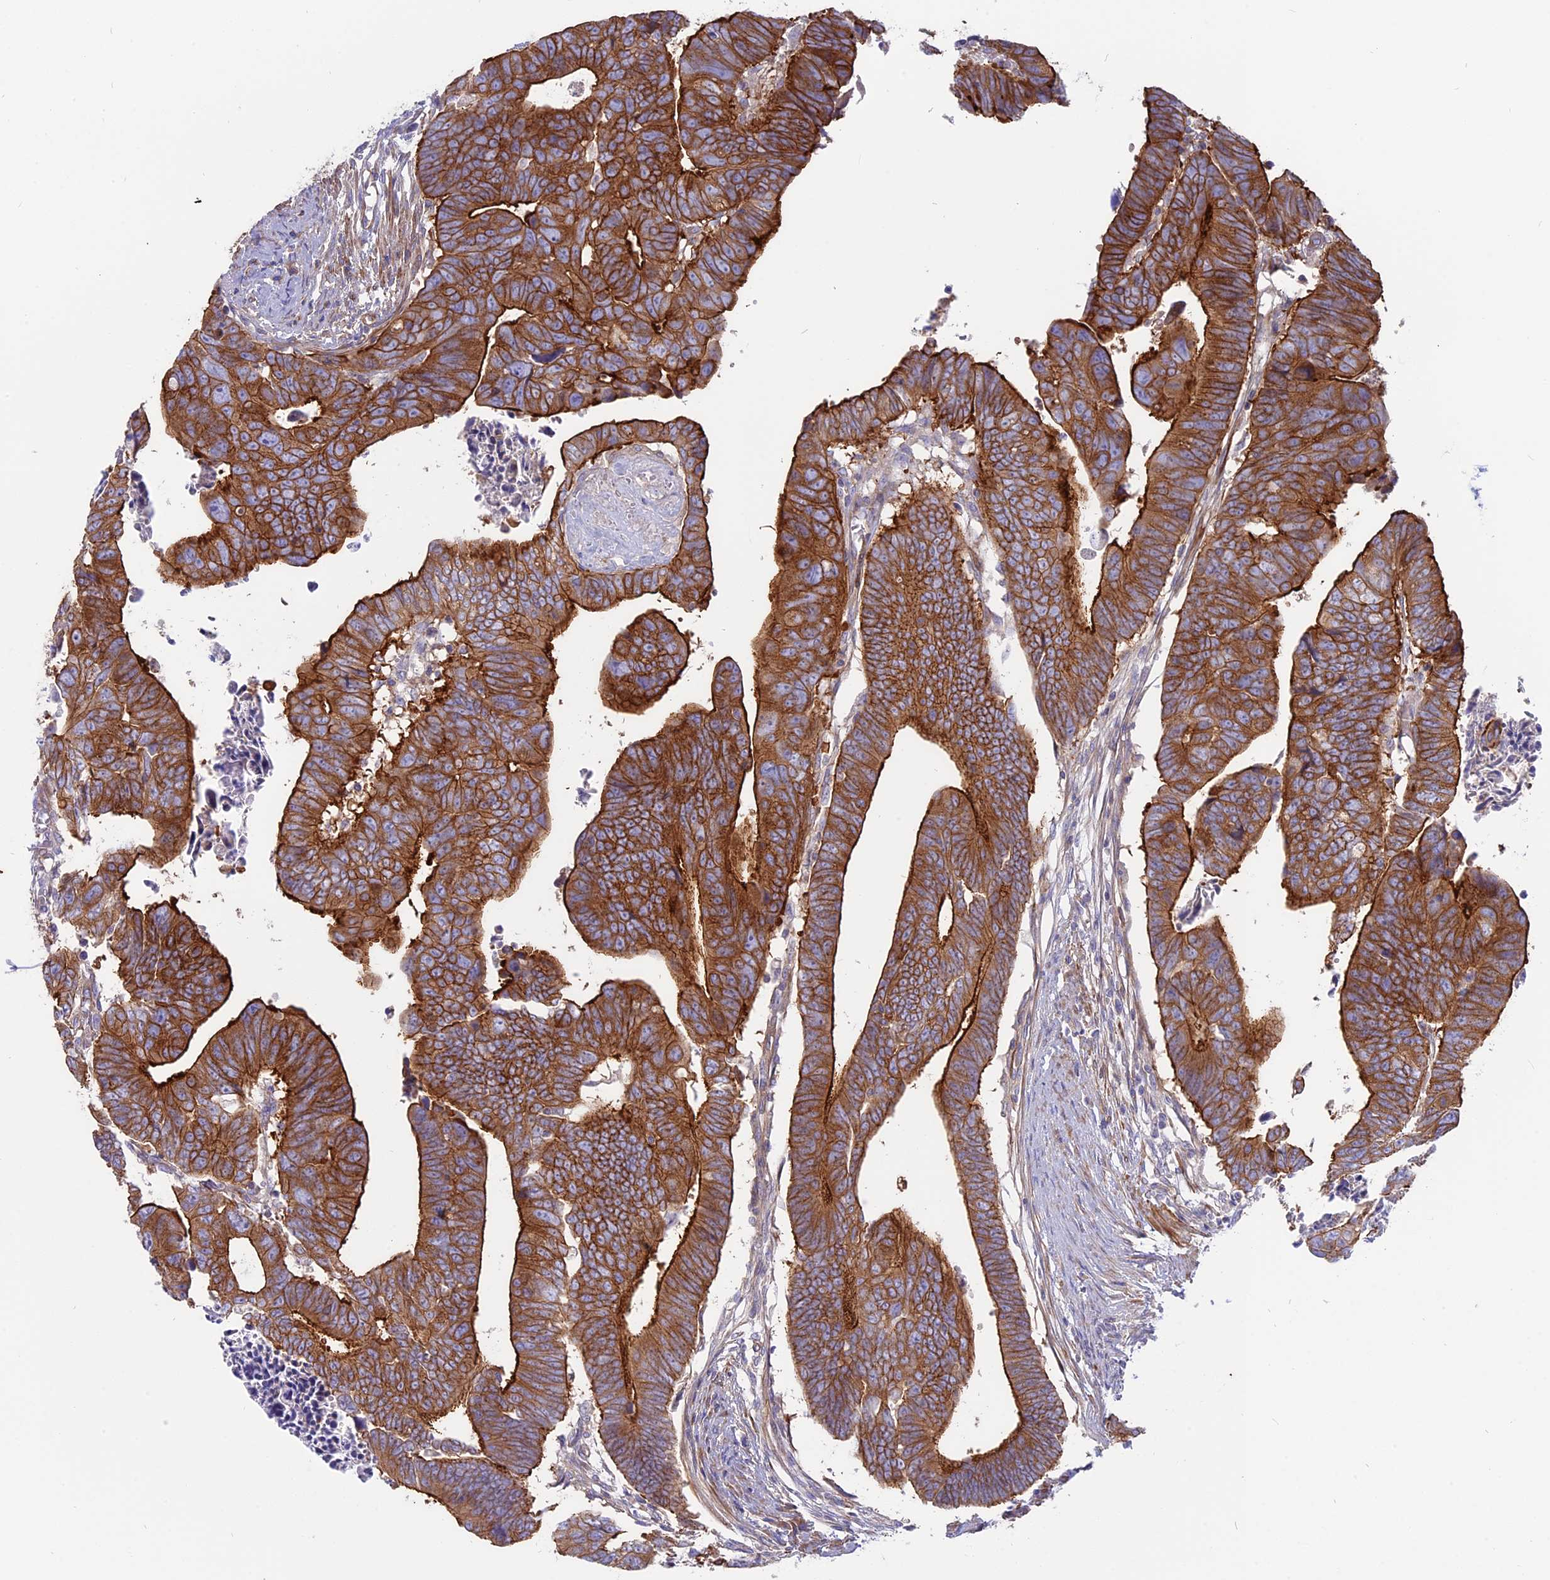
{"staining": {"intensity": "strong", "quantity": ">75%", "location": "cytoplasmic/membranous"}, "tissue": "colorectal cancer", "cell_type": "Tumor cells", "image_type": "cancer", "snomed": [{"axis": "morphology", "description": "Adenocarcinoma, NOS"}, {"axis": "topography", "description": "Rectum"}], "caption": "Colorectal adenocarcinoma stained for a protein (brown) displays strong cytoplasmic/membranous positive expression in about >75% of tumor cells.", "gene": "MYO5B", "patient": {"sex": "female", "age": 65}}